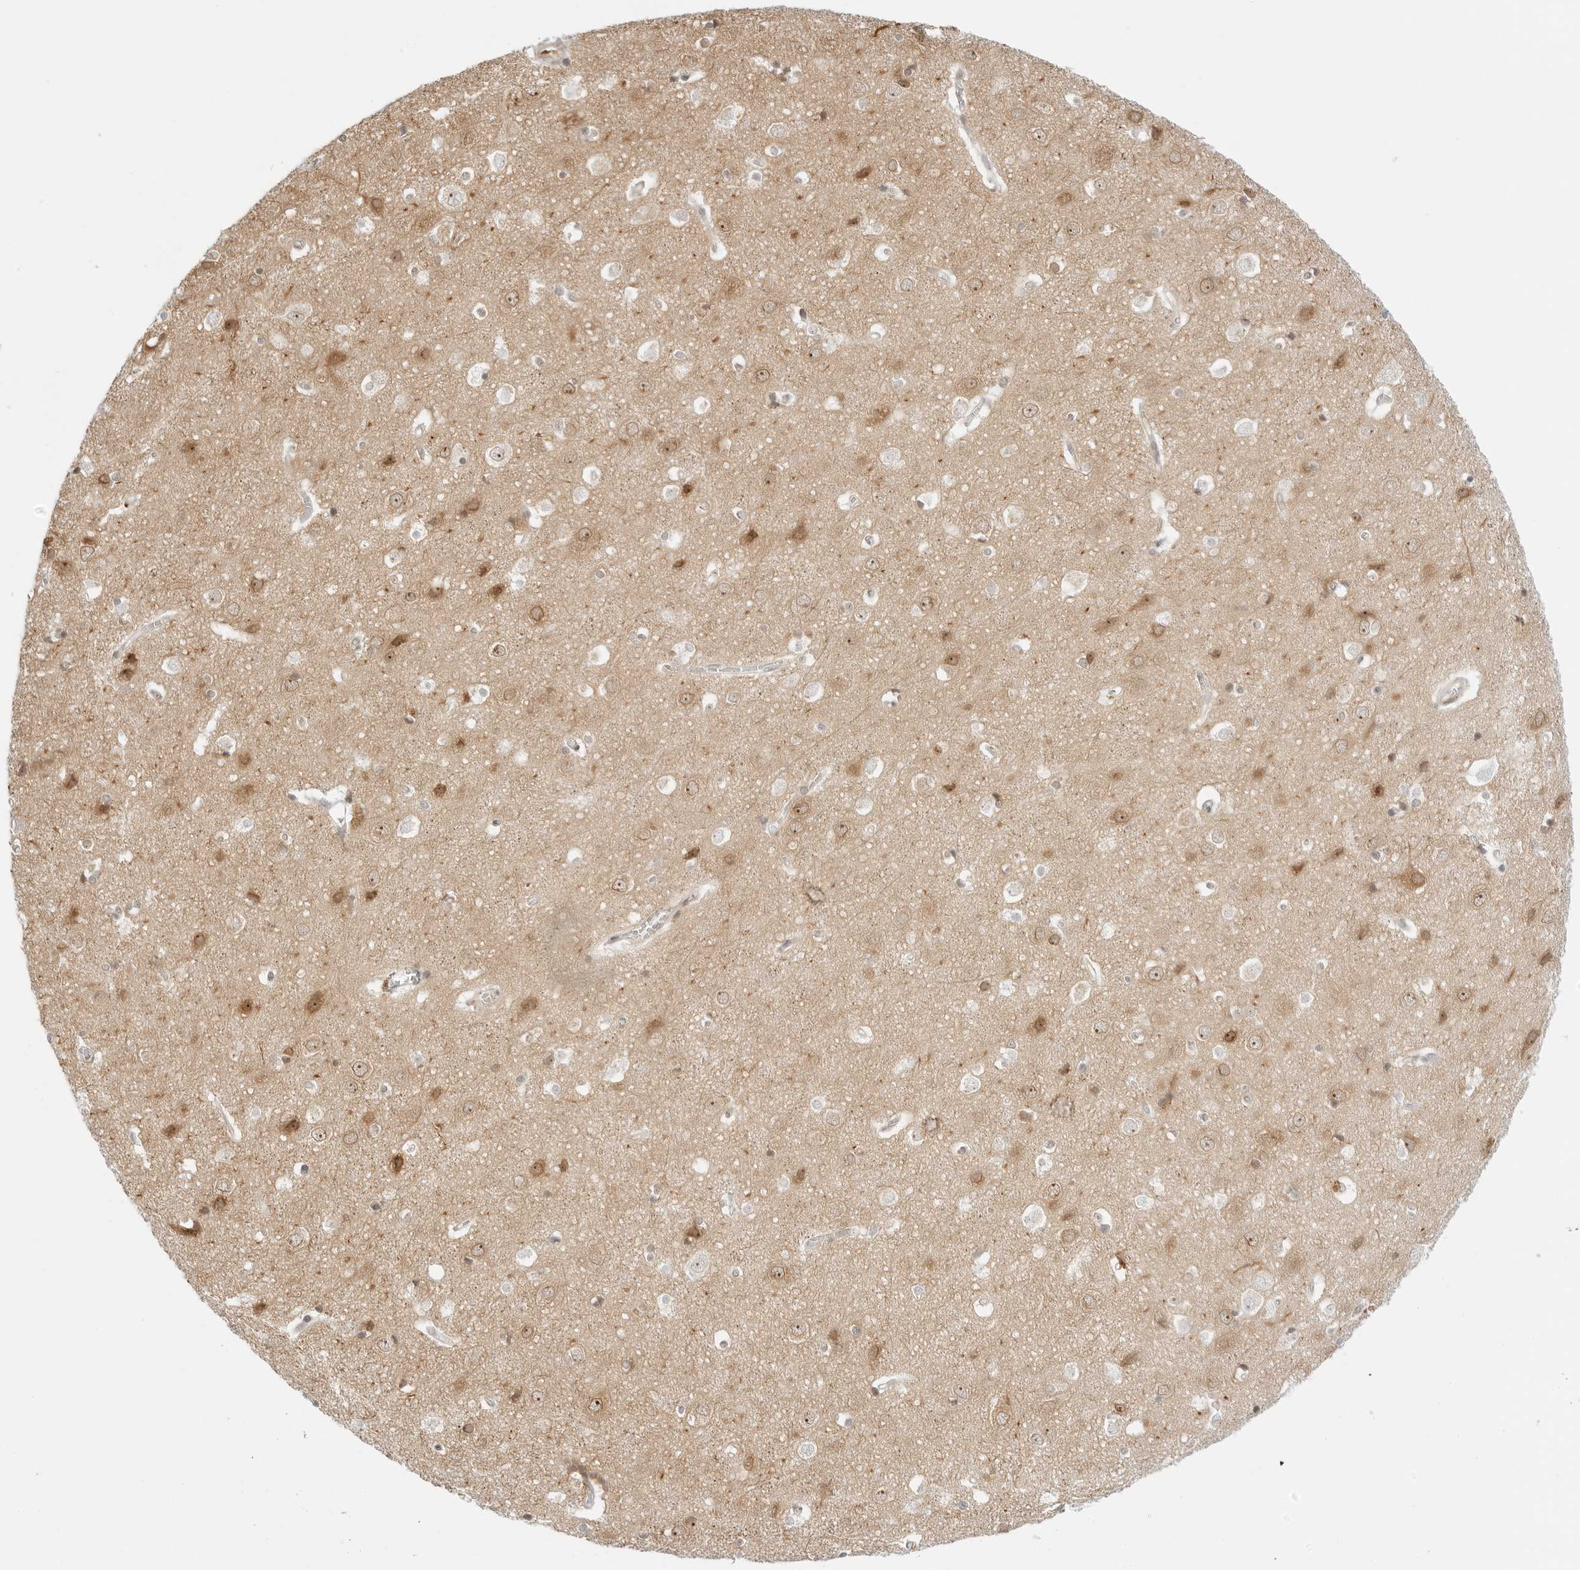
{"staining": {"intensity": "negative", "quantity": "none", "location": "none"}, "tissue": "cerebral cortex", "cell_type": "Endothelial cells", "image_type": "normal", "snomed": [{"axis": "morphology", "description": "Normal tissue, NOS"}, {"axis": "topography", "description": "Cerebral cortex"}], "caption": "Endothelial cells show no significant protein positivity in benign cerebral cortex. (IHC, brightfield microscopy, high magnification).", "gene": "HIPK3", "patient": {"sex": "male", "age": 54}}